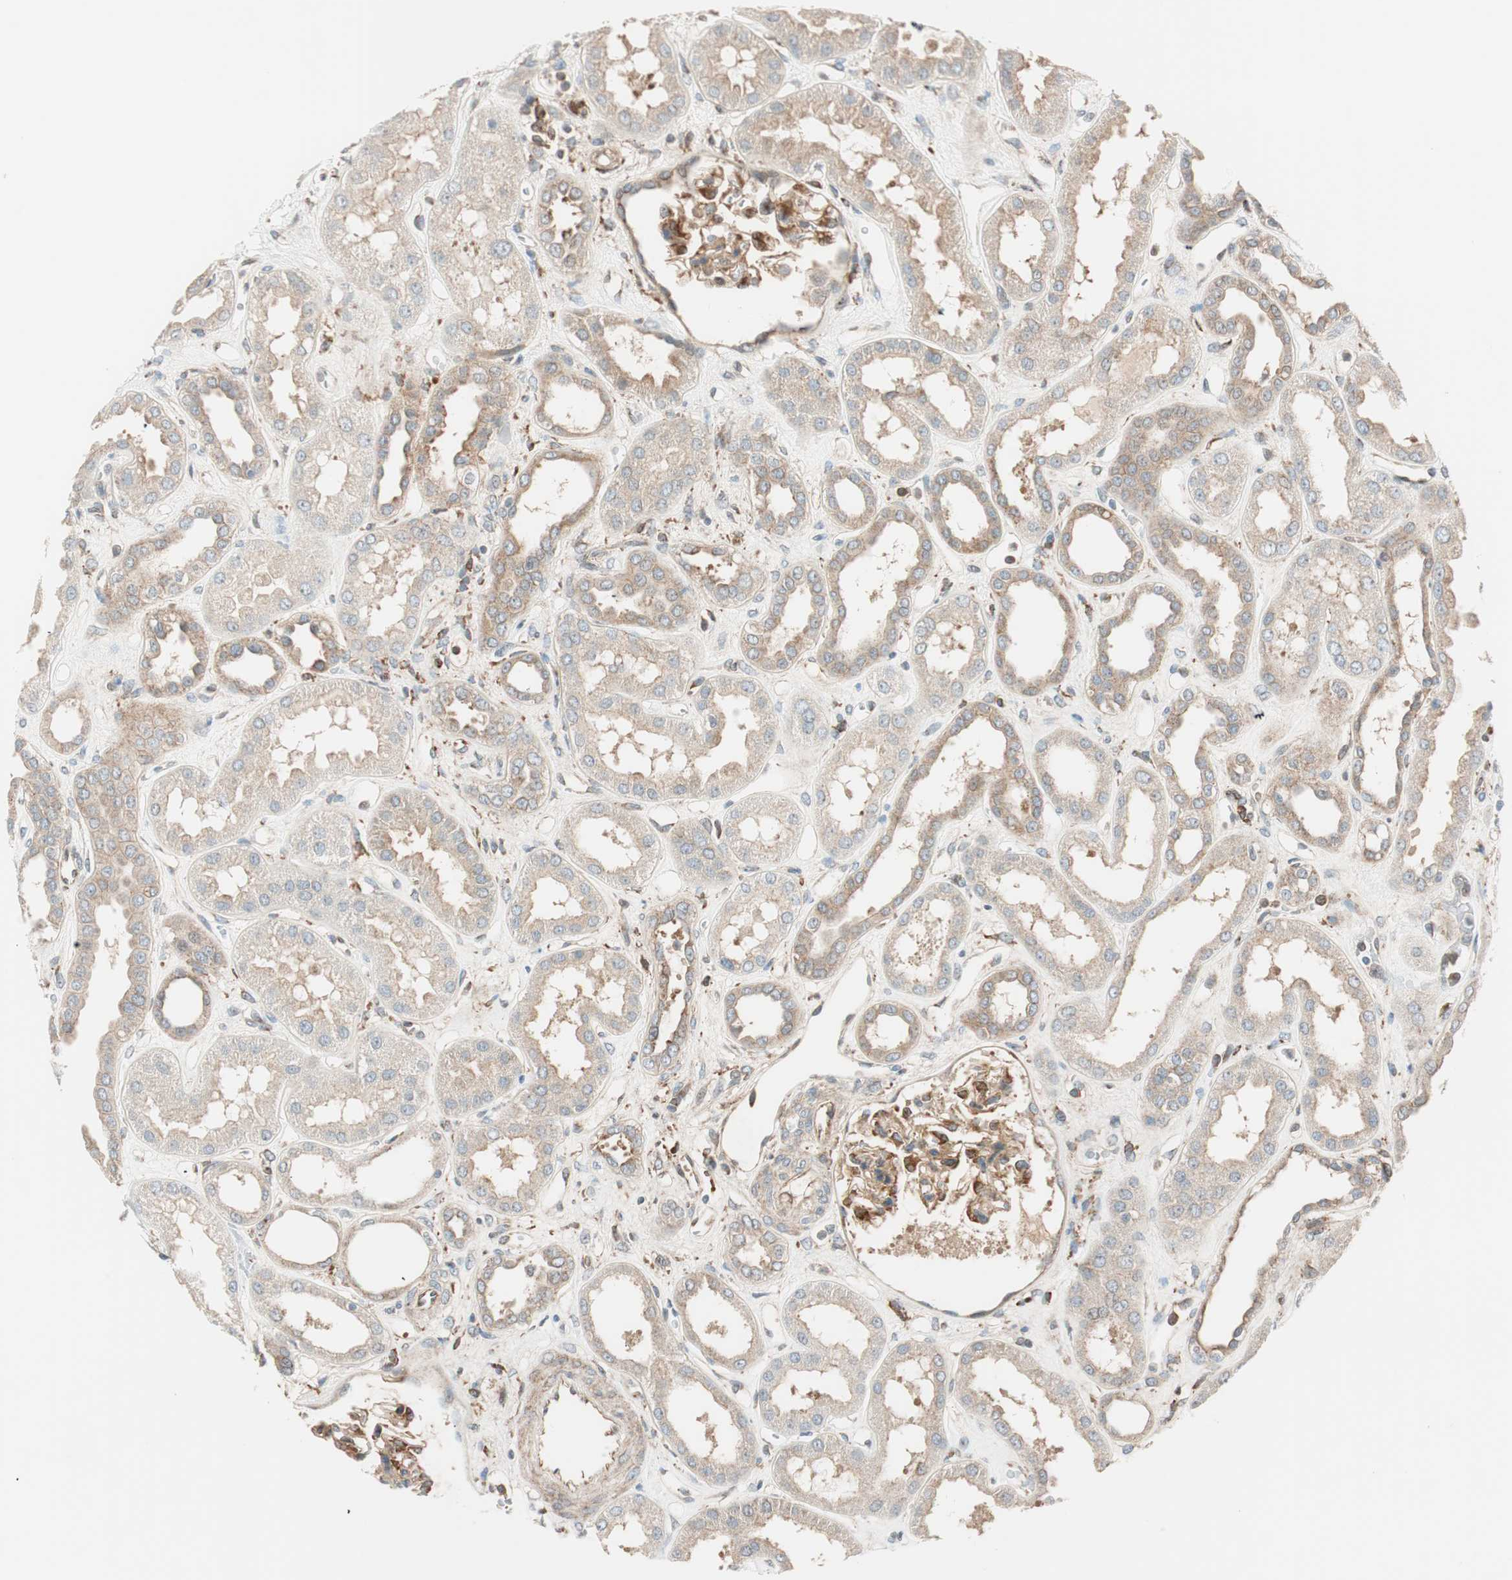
{"staining": {"intensity": "moderate", "quantity": ">75%", "location": "cytoplasmic/membranous"}, "tissue": "kidney", "cell_type": "Cells in glomeruli", "image_type": "normal", "snomed": [{"axis": "morphology", "description": "Normal tissue, NOS"}, {"axis": "topography", "description": "Kidney"}], "caption": "Protein staining by immunohistochemistry (IHC) shows moderate cytoplasmic/membranous expression in about >75% of cells in glomeruli in normal kidney. The protein is shown in brown color, while the nuclei are stained blue.", "gene": "ABI1", "patient": {"sex": "male", "age": 59}}